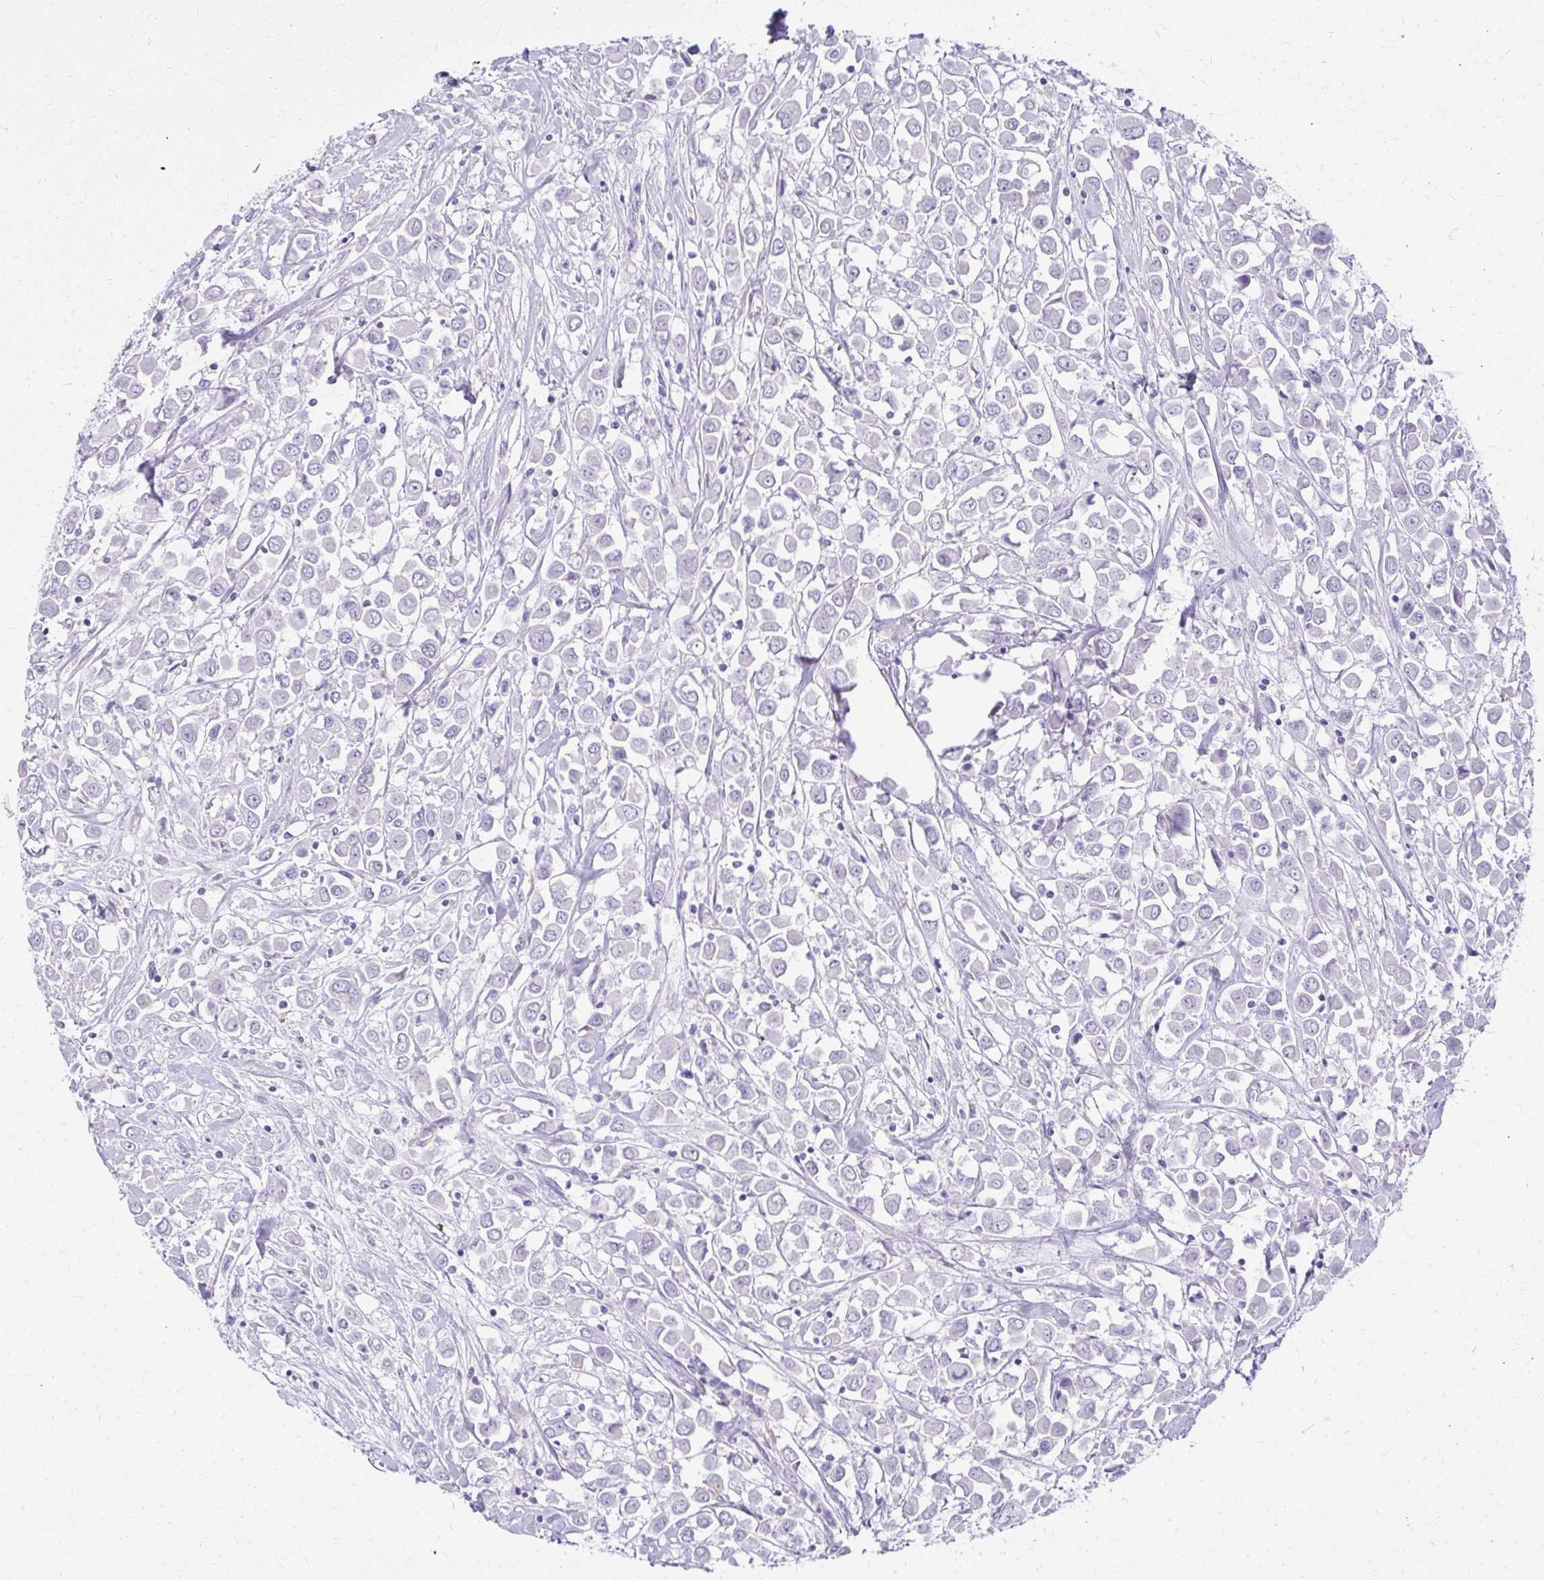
{"staining": {"intensity": "negative", "quantity": "none", "location": "none"}, "tissue": "breast cancer", "cell_type": "Tumor cells", "image_type": "cancer", "snomed": [{"axis": "morphology", "description": "Duct carcinoma"}, {"axis": "topography", "description": "Breast"}], "caption": "Photomicrograph shows no protein positivity in tumor cells of intraductal carcinoma (breast) tissue.", "gene": "PRAP1", "patient": {"sex": "female", "age": 61}}